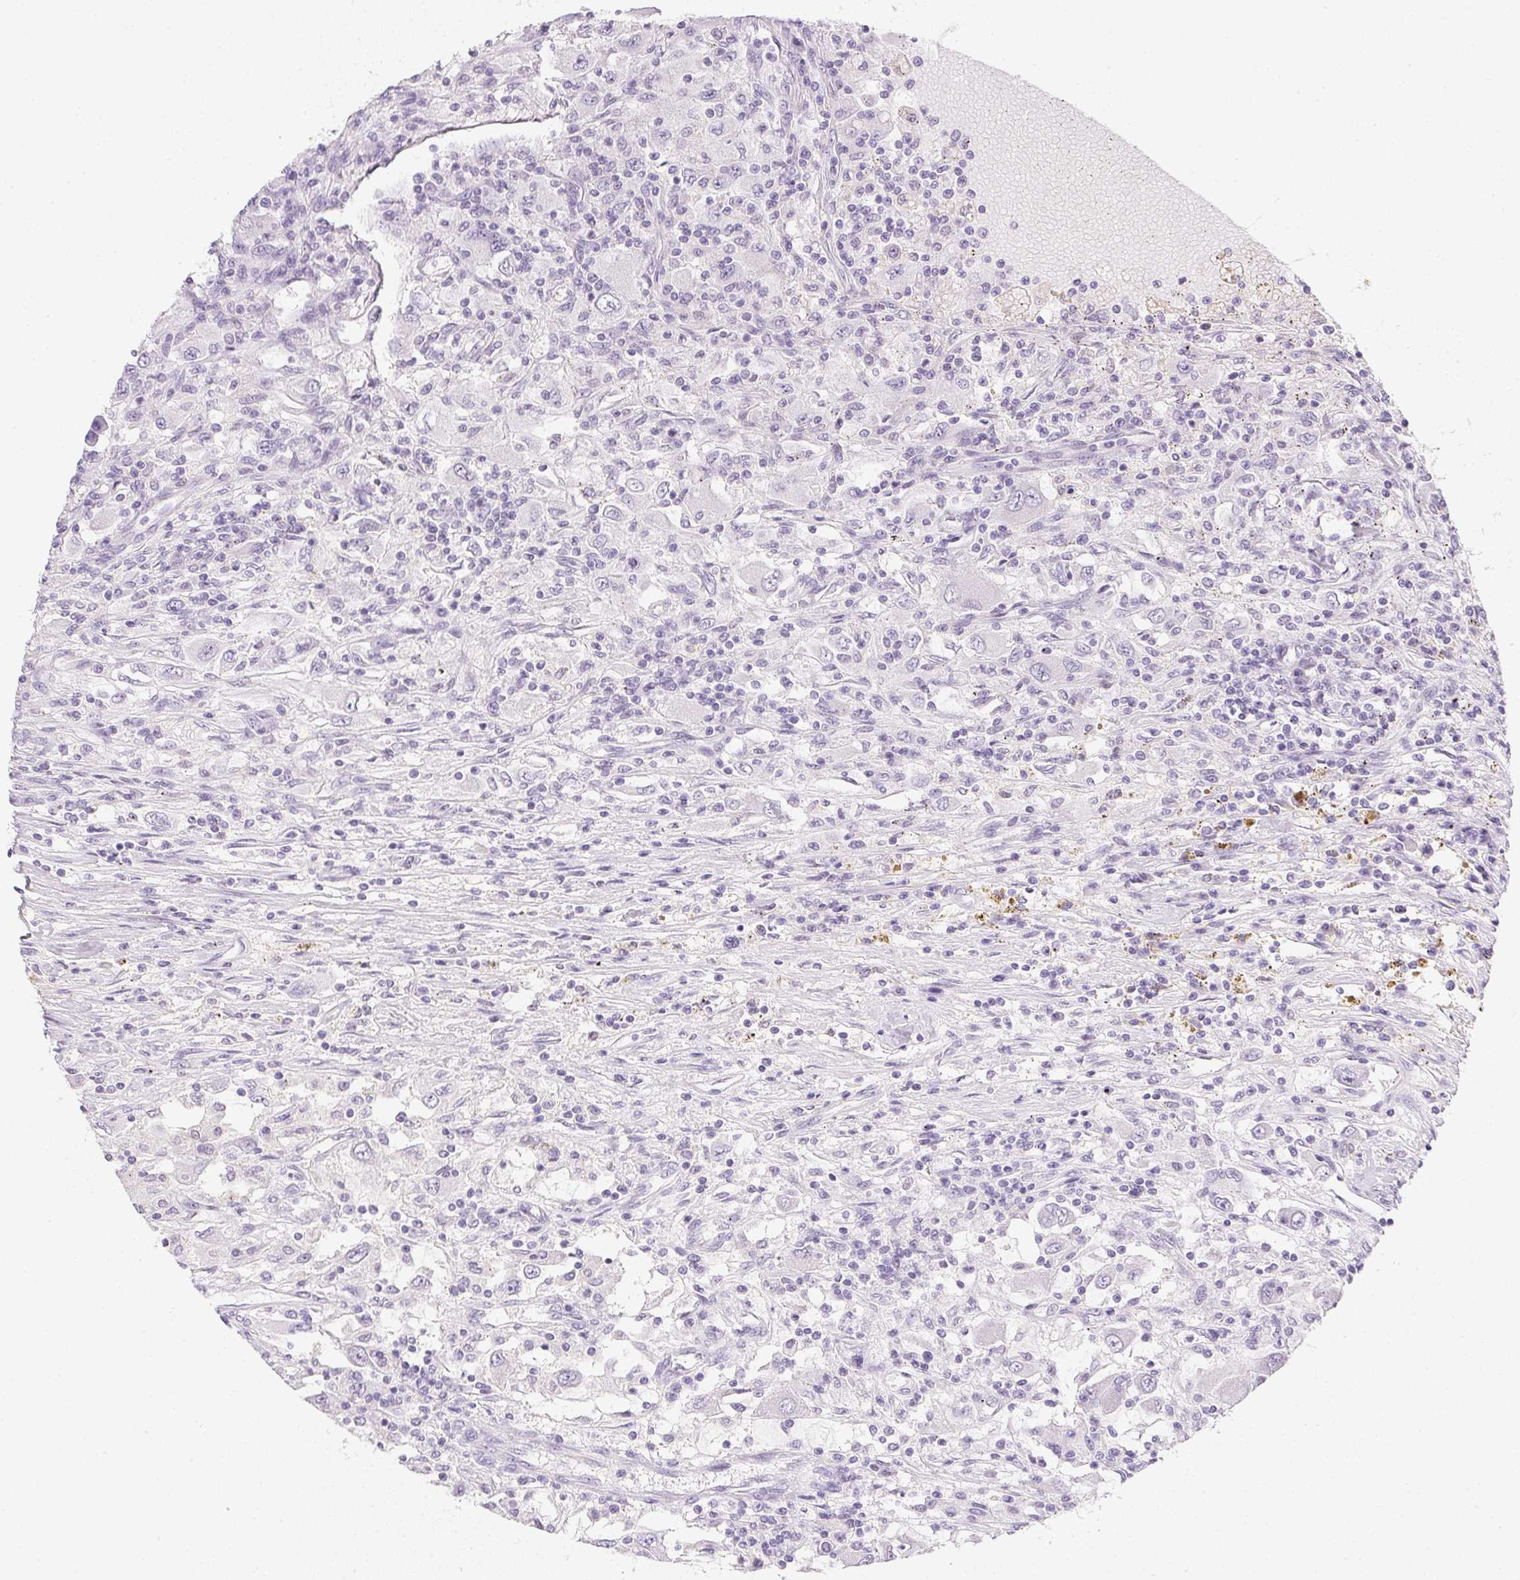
{"staining": {"intensity": "negative", "quantity": "none", "location": "none"}, "tissue": "renal cancer", "cell_type": "Tumor cells", "image_type": "cancer", "snomed": [{"axis": "morphology", "description": "Adenocarcinoma, NOS"}, {"axis": "topography", "description": "Kidney"}], "caption": "The immunohistochemistry (IHC) photomicrograph has no significant positivity in tumor cells of renal cancer (adenocarcinoma) tissue.", "gene": "PPY", "patient": {"sex": "female", "age": 67}}